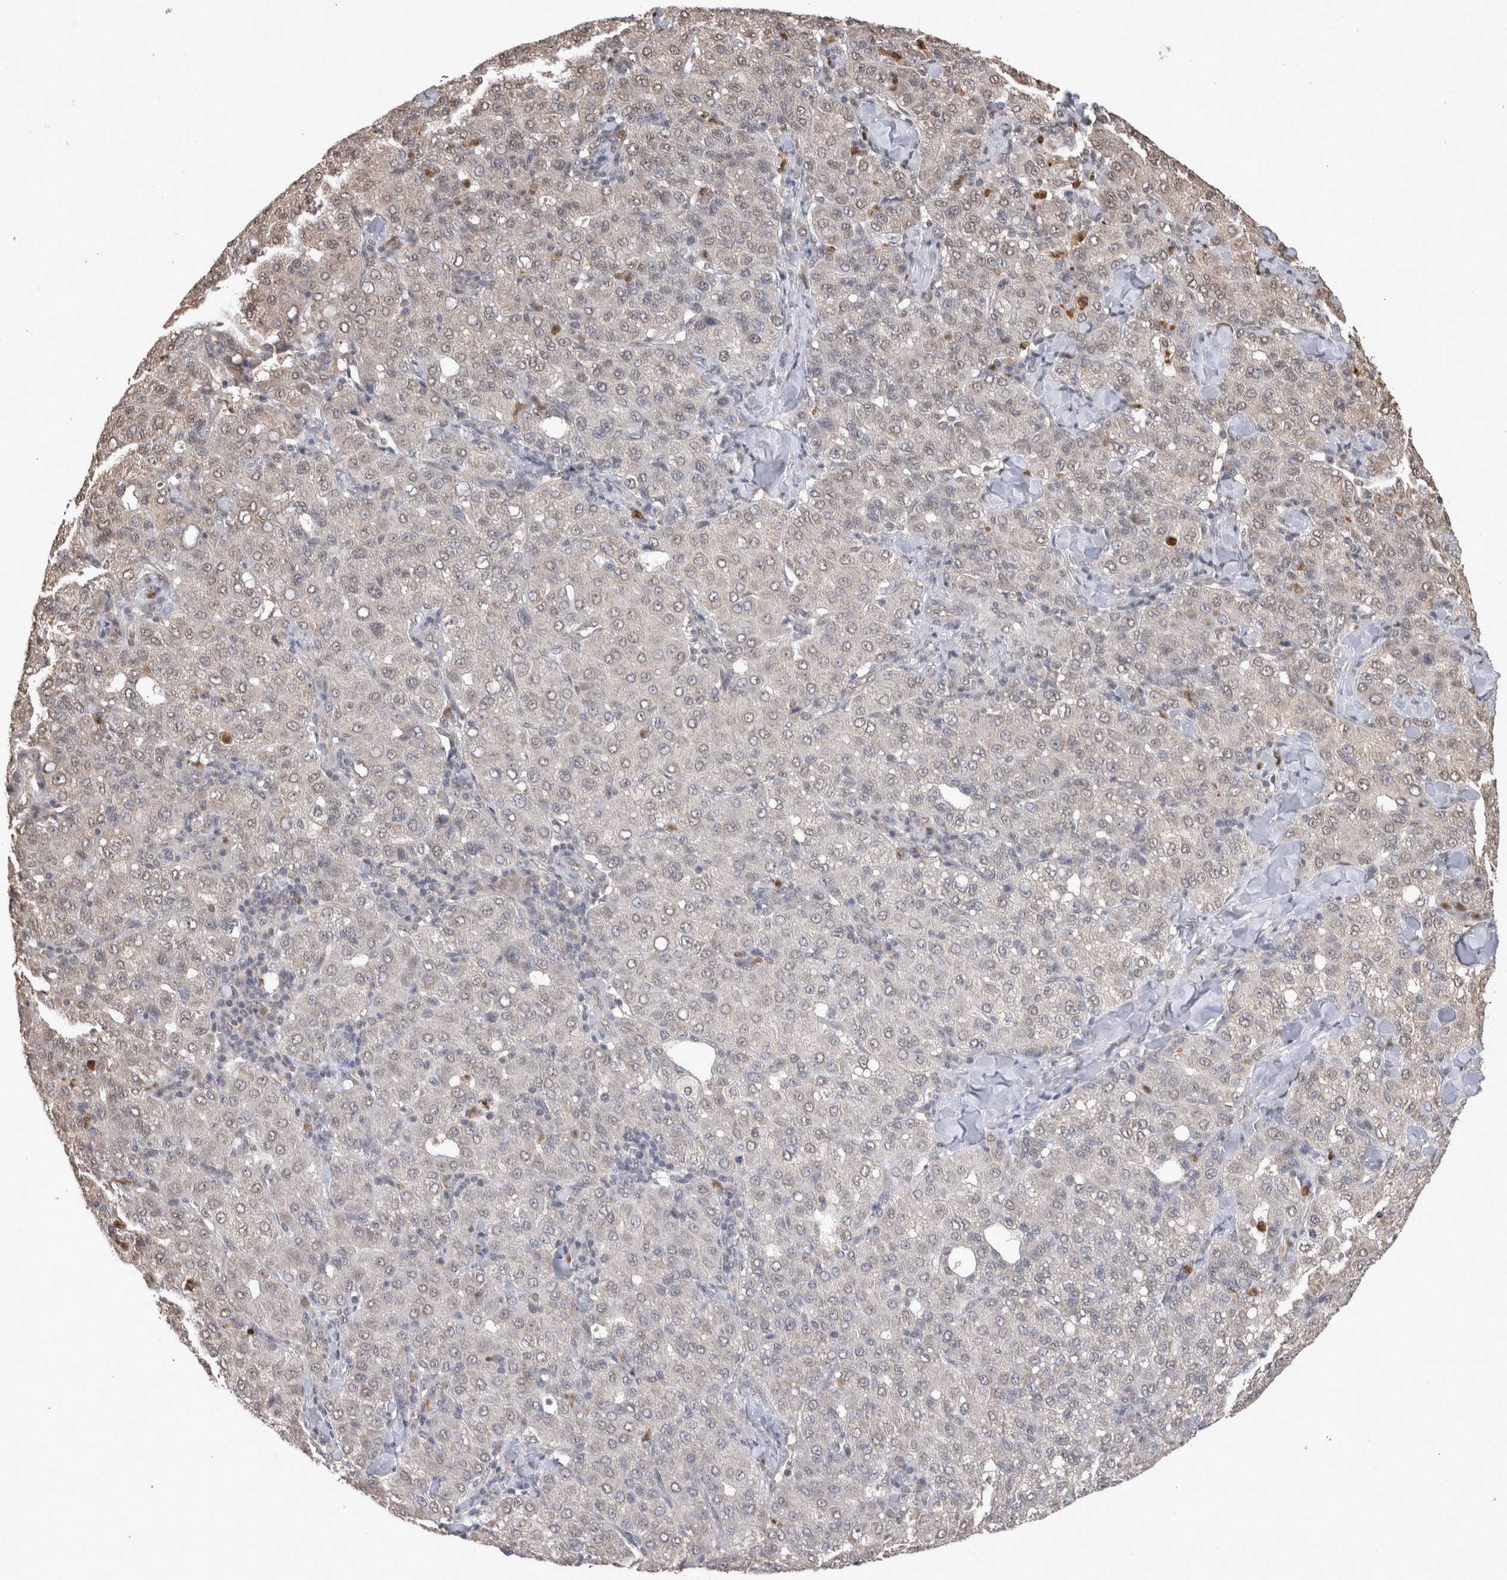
{"staining": {"intensity": "negative", "quantity": "none", "location": "none"}, "tissue": "liver cancer", "cell_type": "Tumor cells", "image_type": "cancer", "snomed": [{"axis": "morphology", "description": "Carcinoma, Hepatocellular, NOS"}, {"axis": "topography", "description": "Liver"}], "caption": "An IHC micrograph of liver cancer is shown. There is no staining in tumor cells of liver cancer.", "gene": "PAK4", "patient": {"sex": "male", "age": 65}}